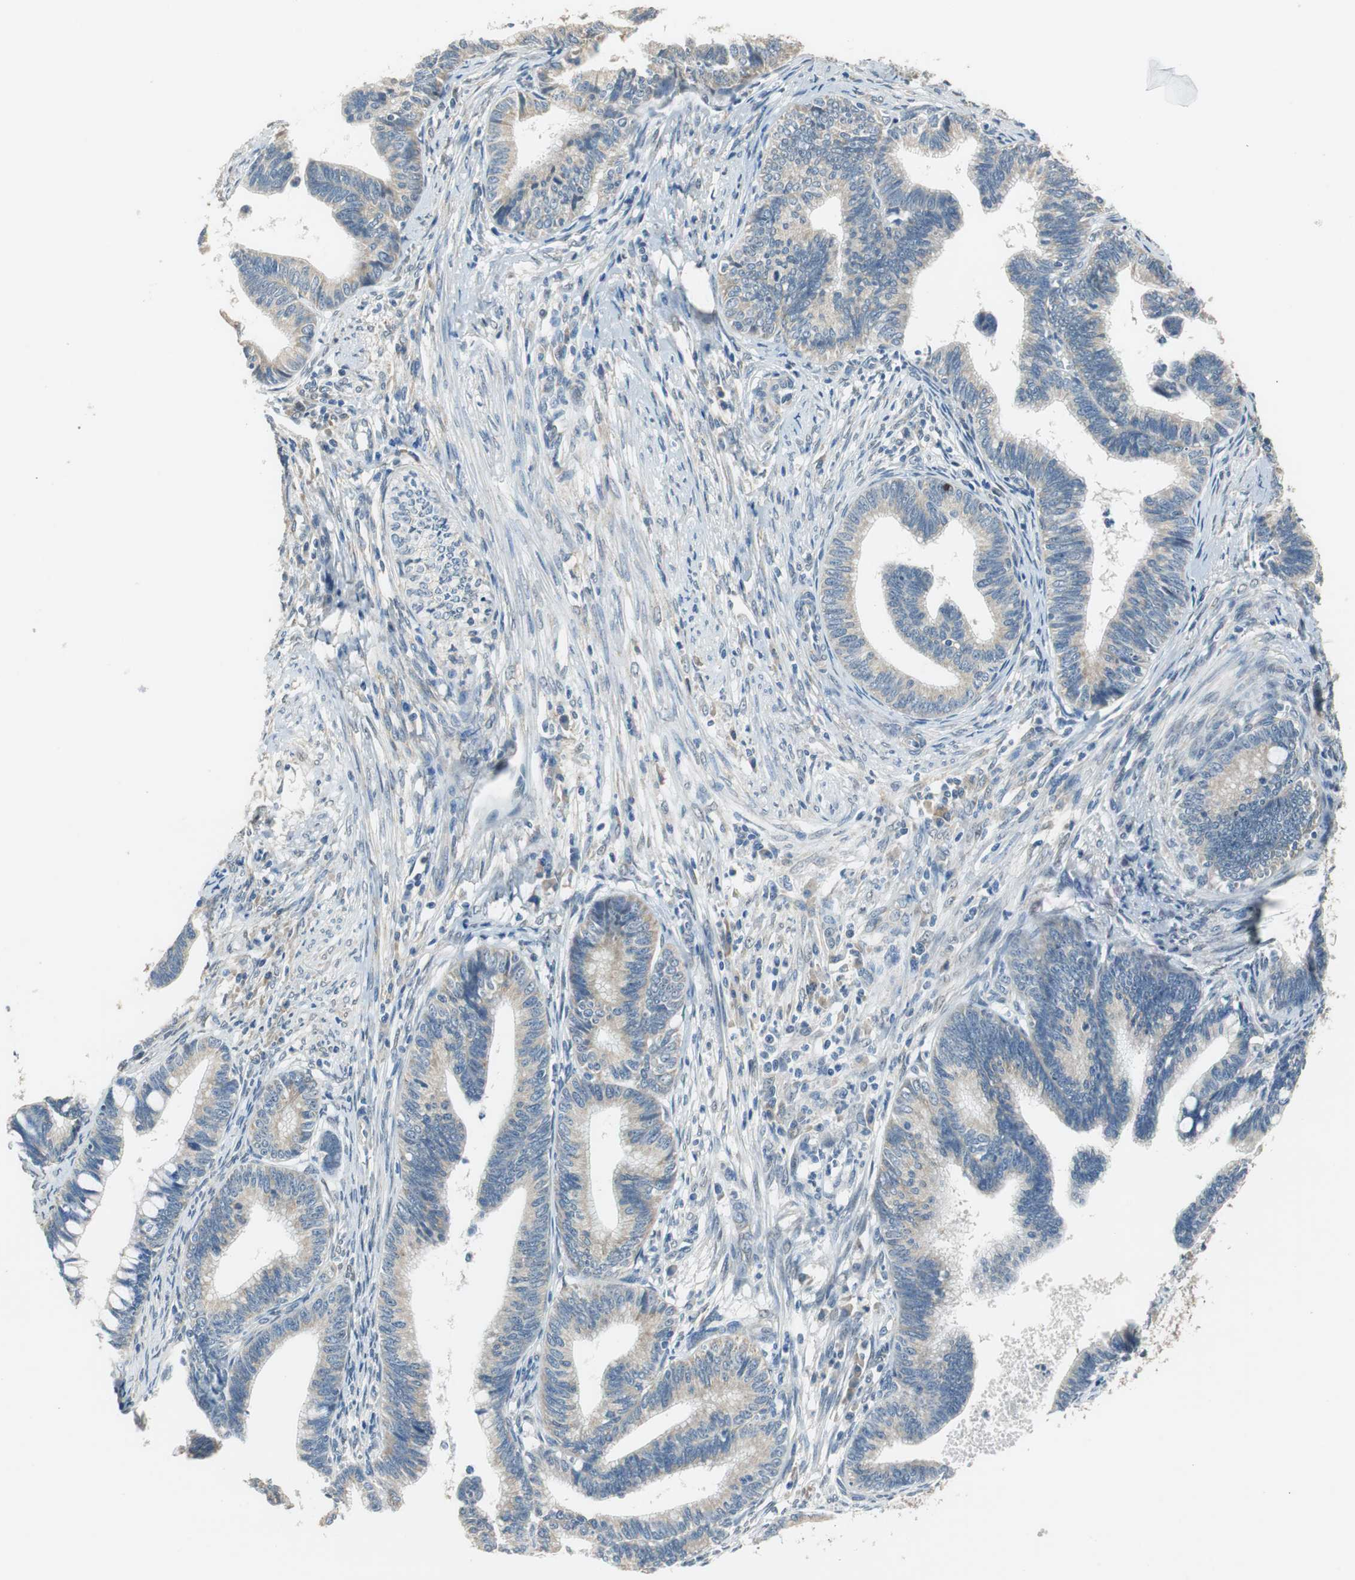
{"staining": {"intensity": "moderate", "quantity": "25%-75%", "location": "cytoplasmic/membranous"}, "tissue": "cervical cancer", "cell_type": "Tumor cells", "image_type": "cancer", "snomed": [{"axis": "morphology", "description": "Adenocarcinoma, NOS"}, {"axis": "topography", "description": "Cervix"}], "caption": "Moderate cytoplasmic/membranous staining is seen in approximately 25%-75% of tumor cells in cervical cancer. (DAB = brown stain, brightfield microscopy at high magnification).", "gene": "ALDH4A1", "patient": {"sex": "female", "age": 36}}